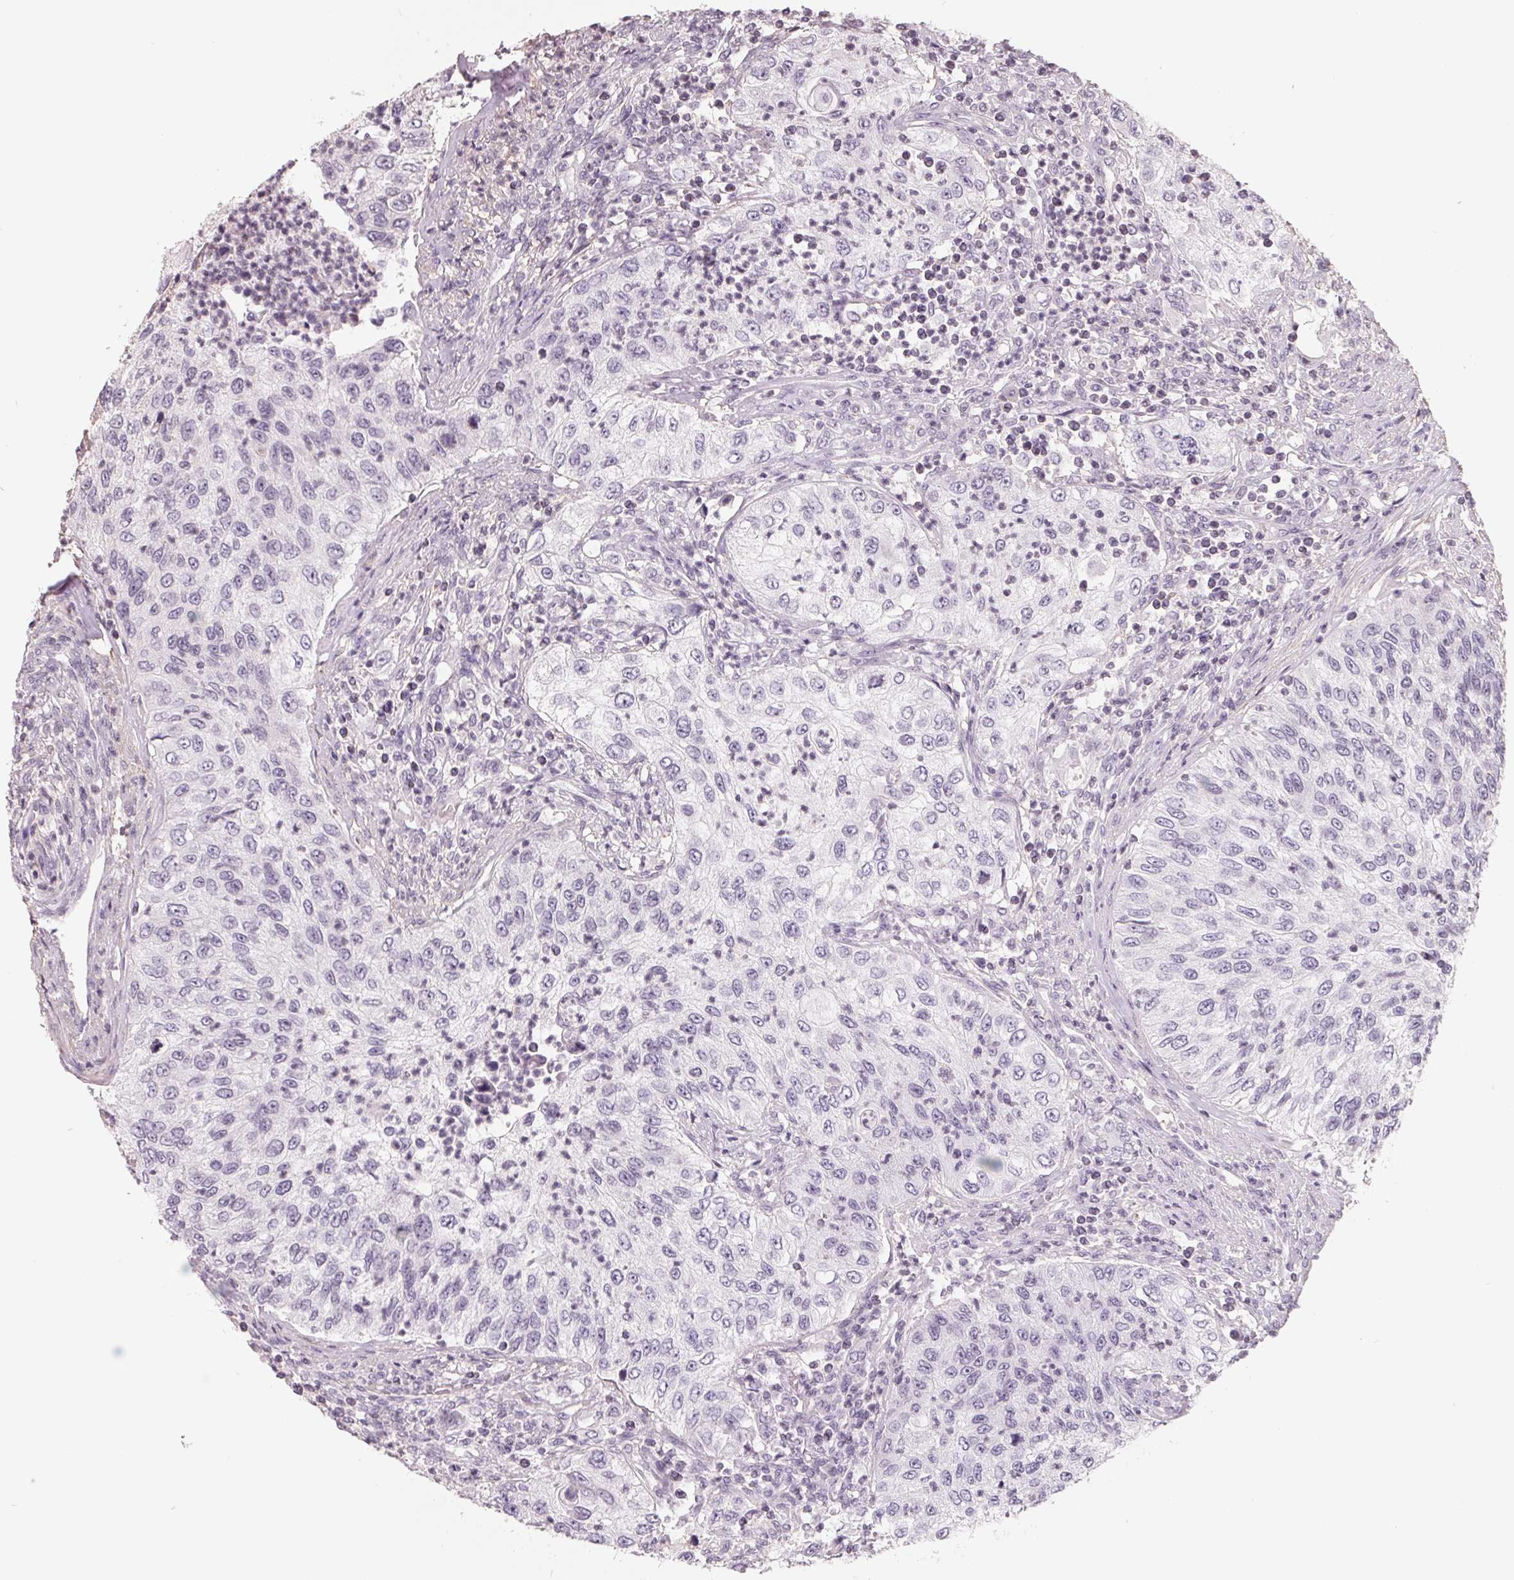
{"staining": {"intensity": "negative", "quantity": "none", "location": "none"}, "tissue": "urothelial cancer", "cell_type": "Tumor cells", "image_type": "cancer", "snomed": [{"axis": "morphology", "description": "Urothelial carcinoma, High grade"}, {"axis": "topography", "description": "Urinary bladder"}], "caption": "Immunohistochemistry (IHC) image of human urothelial cancer stained for a protein (brown), which shows no expression in tumor cells.", "gene": "FTCD", "patient": {"sex": "female", "age": 60}}